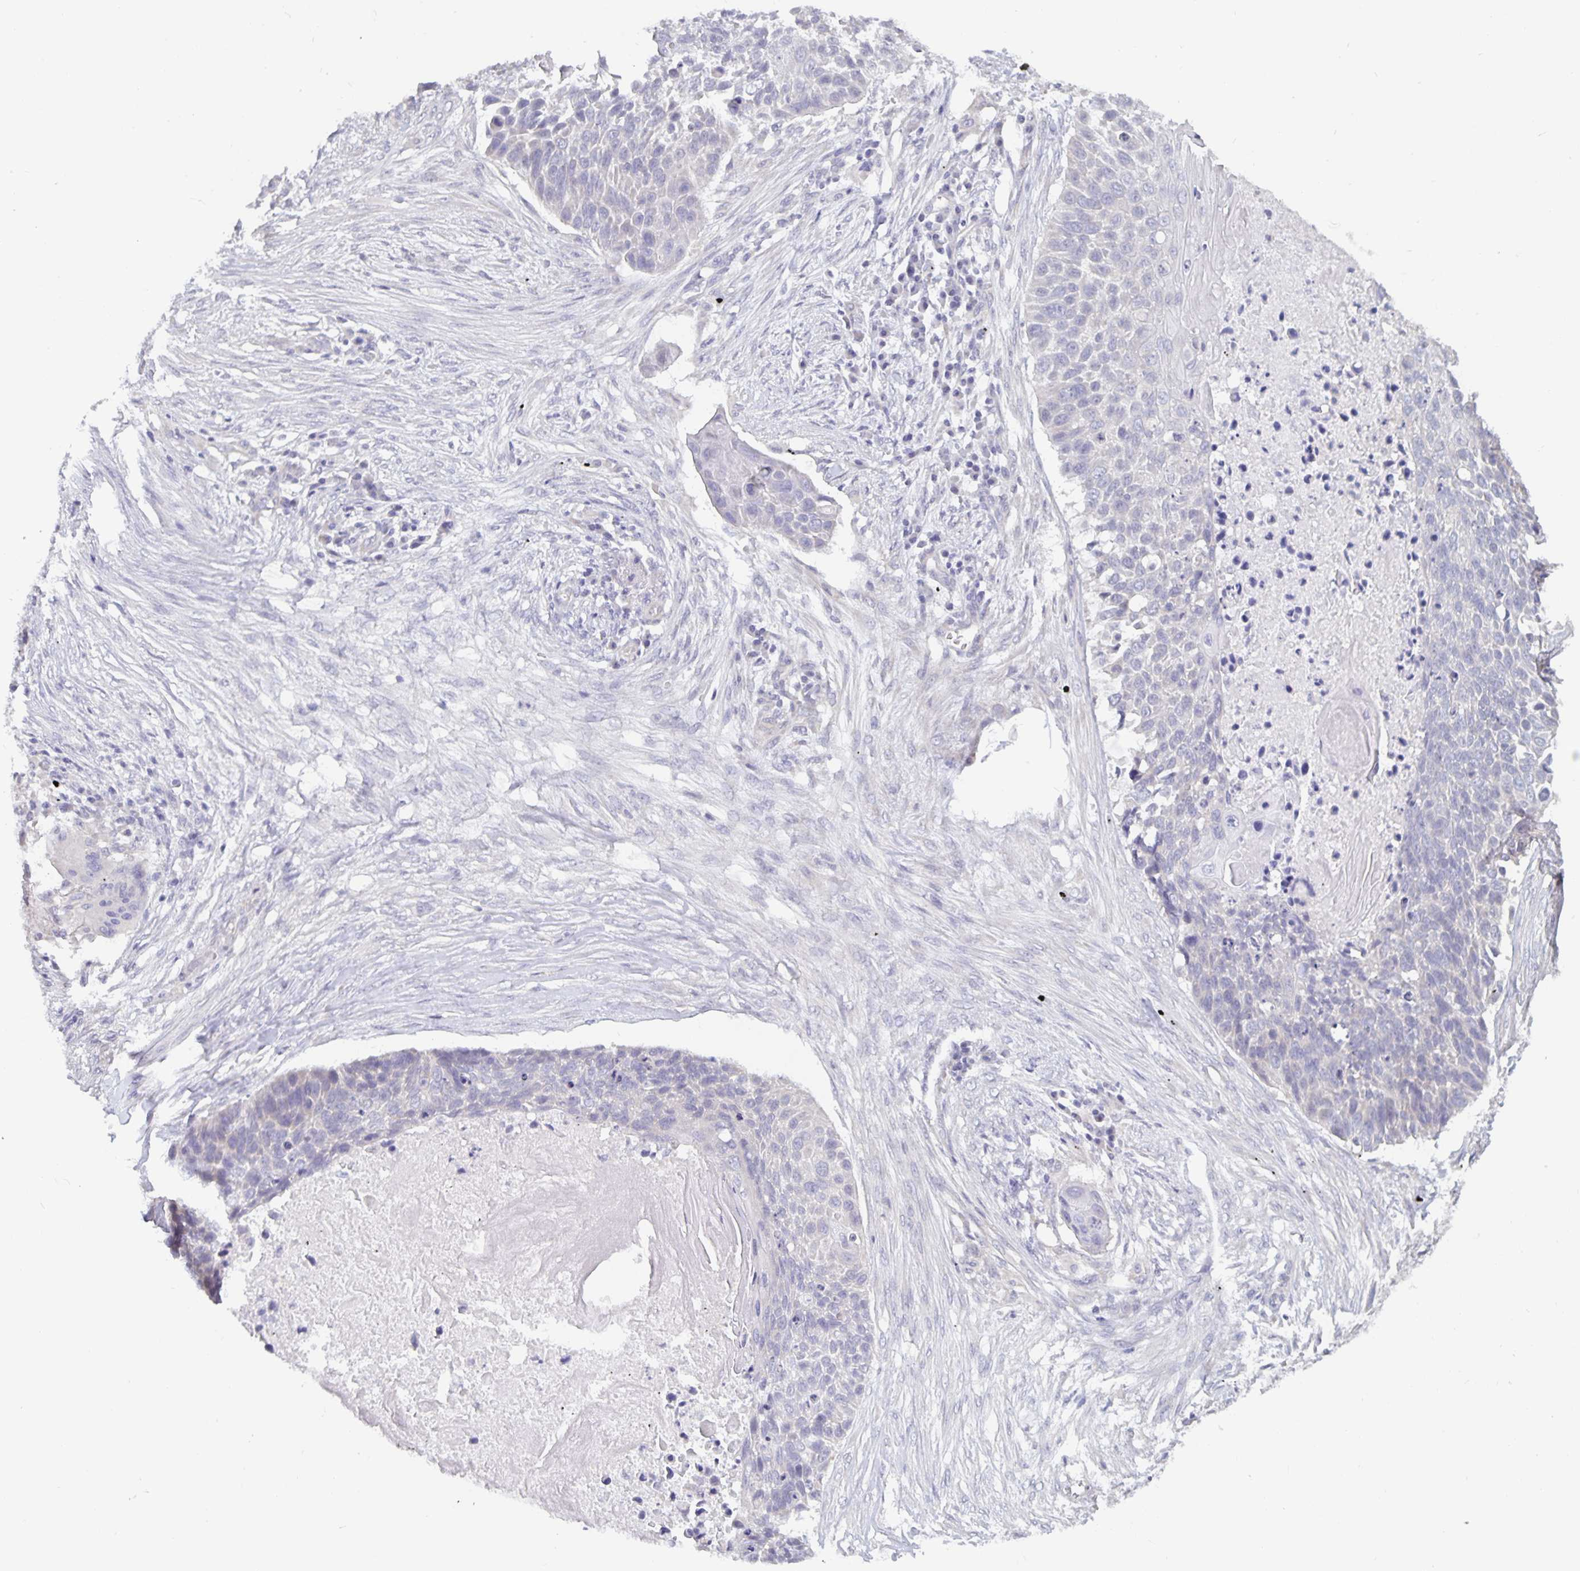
{"staining": {"intensity": "negative", "quantity": "none", "location": "none"}, "tissue": "lung cancer", "cell_type": "Tumor cells", "image_type": "cancer", "snomed": [{"axis": "morphology", "description": "Squamous cell carcinoma, NOS"}, {"axis": "topography", "description": "Lung"}], "caption": "High magnification brightfield microscopy of lung squamous cell carcinoma stained with DAB (brown) and counterstained with hematoxylin (blue): tumor cells show no significant expression.", "gene": "PLCB3", "patient": {"sex": "male", "age": 78}}